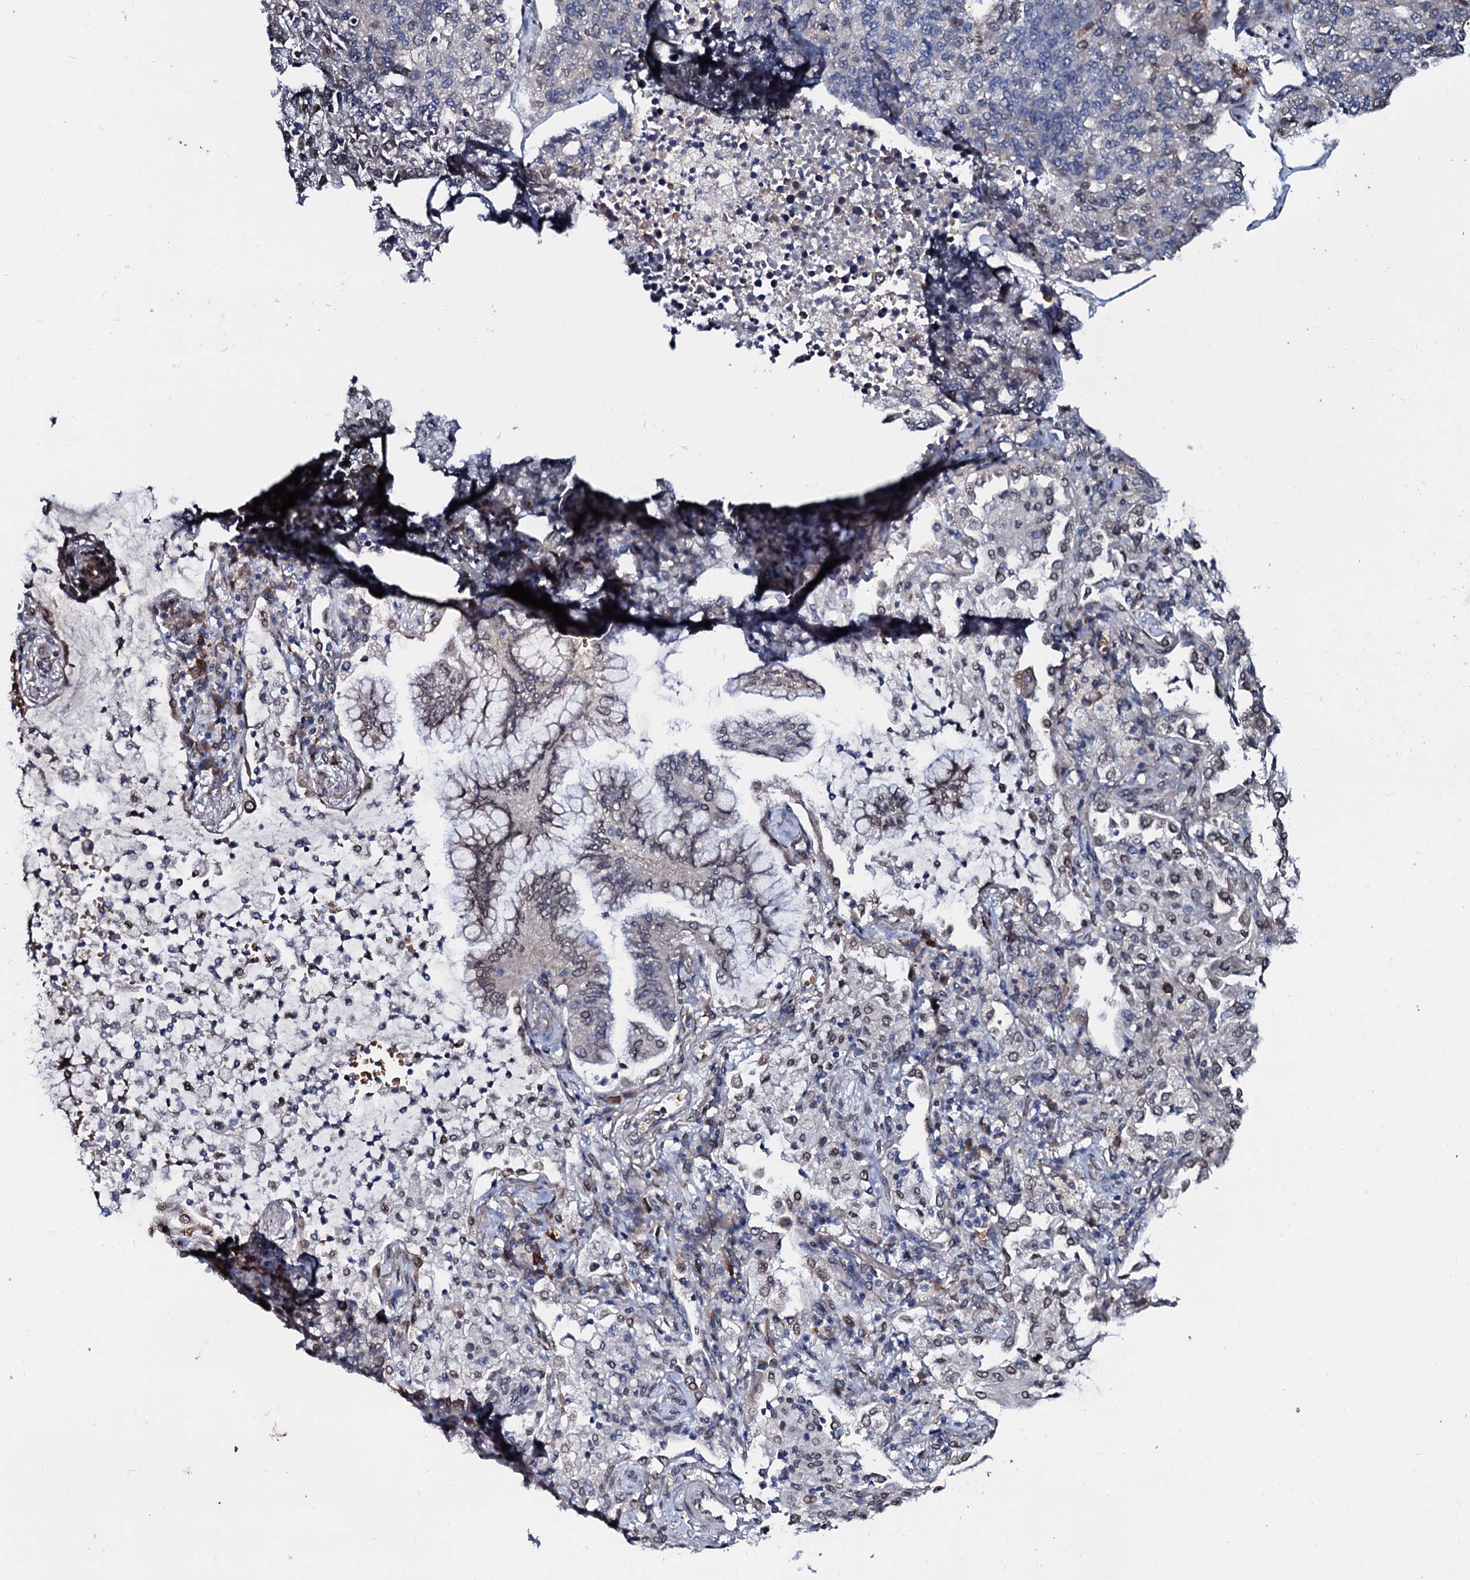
{"staining": {"intensity": "weak", "quantity": "<25%", "location": "nuclear"}, "tissue": "lung cancer", "cell_type": "Tumor cells", "image_type": "cancer", "snomed": [{"axis": "morphology", "description": "Adenocarcinoma, NOS"}, {"axis": "topography", "description": "Lung"}], "caption": "Lung cancer (adenocarcinoma) was stained to show a protein in brown. There is no significant staining in tumor cells.", "gene": "NRP2", "patient": {"sex": "male", "age": 49}}